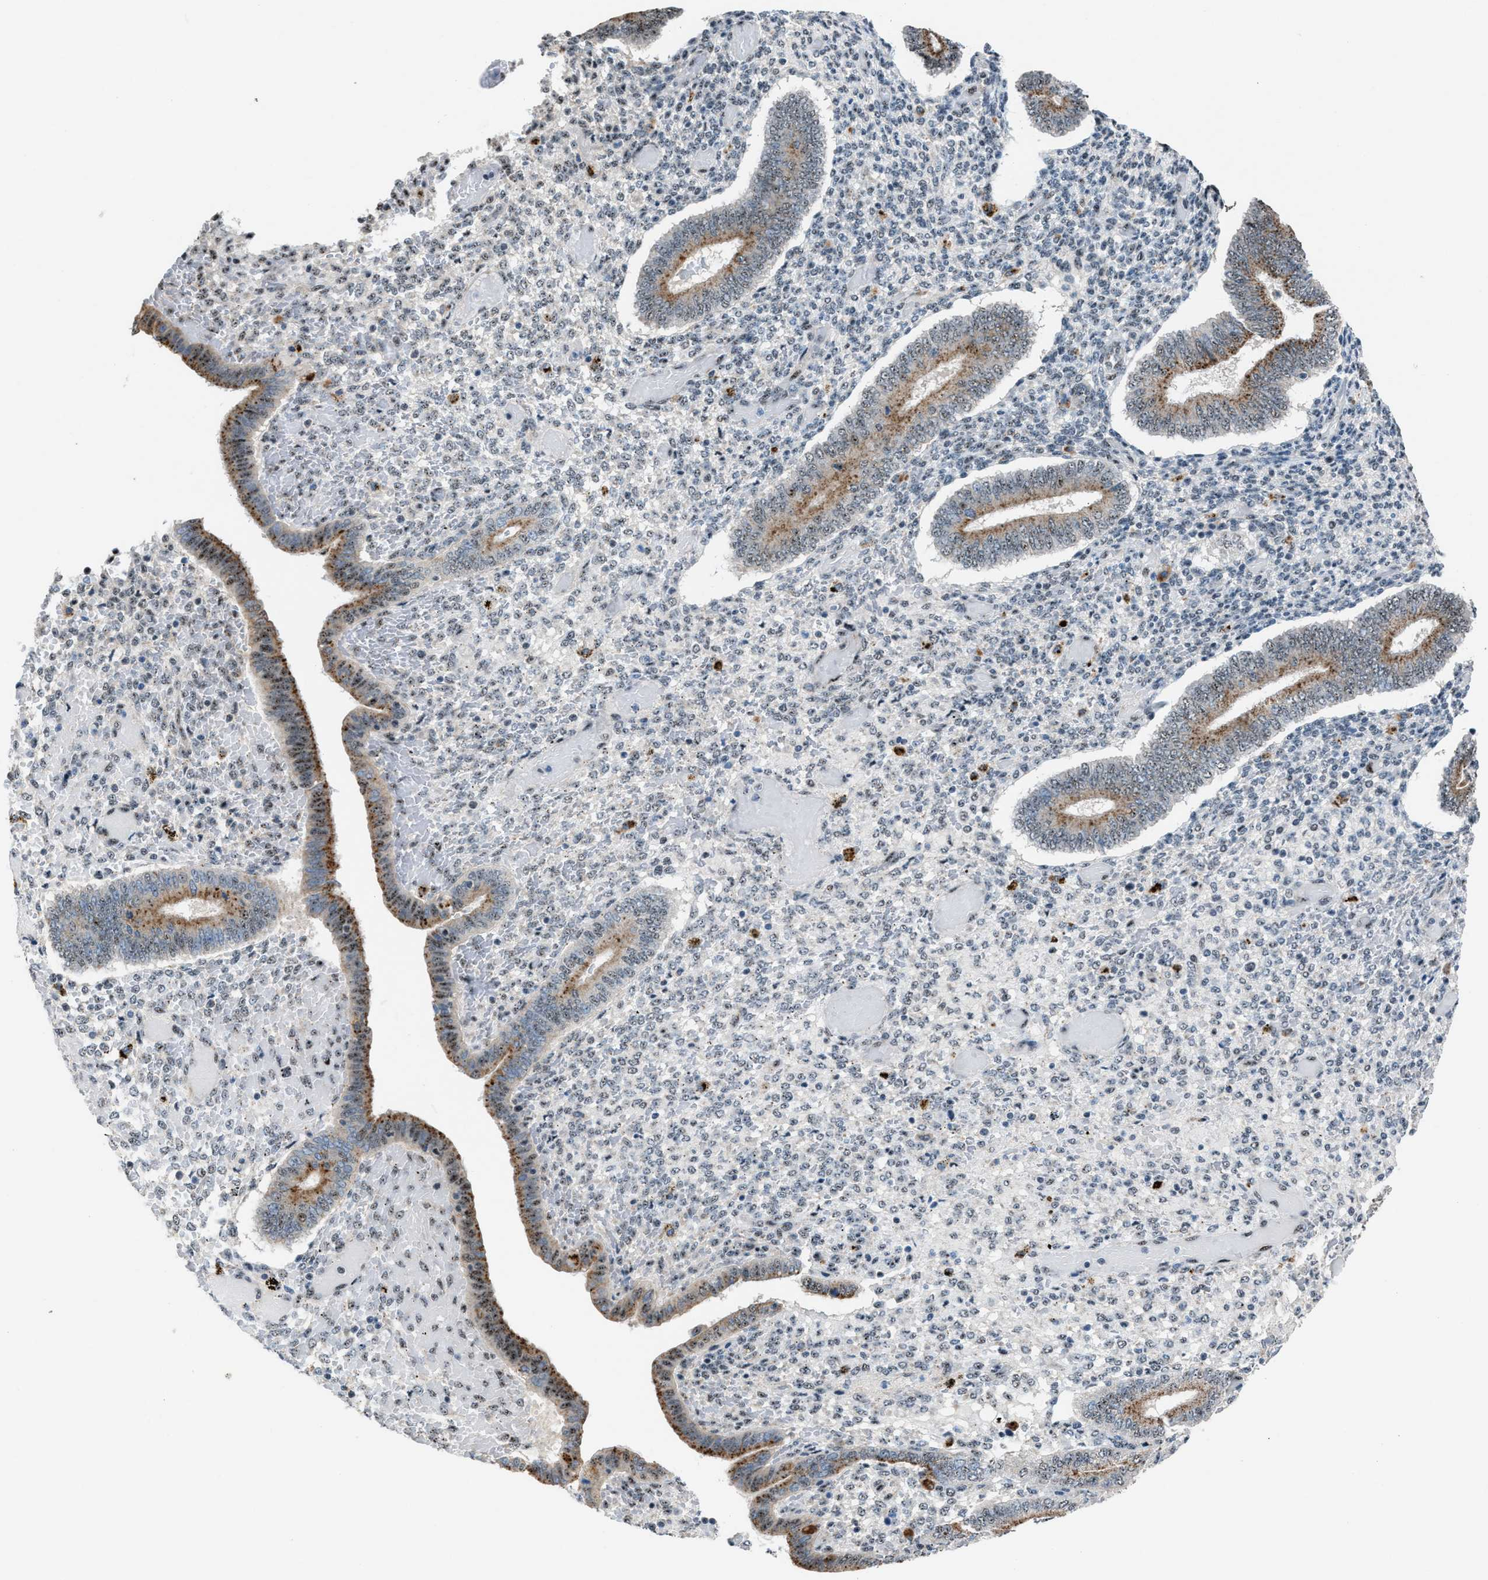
{"staining": {"intensity": "negative", "quantity": "none", "location": "none"}, "tissue": "endometrium", "cell_type": "Cells in endometrial stroma", "image_type": "normal", "snomed": [{"axis": "morphology", "description": "Normal tissue, NOS"}, {"axis": "topography", "description": "Endometrium"}], "caption": "This is a micrograph of IHC staining of benign endometrium, which shows no expression in cells in endometrial stroma.", "gene": "CENPP", "patient": {"sex": "female", "age": 42}}